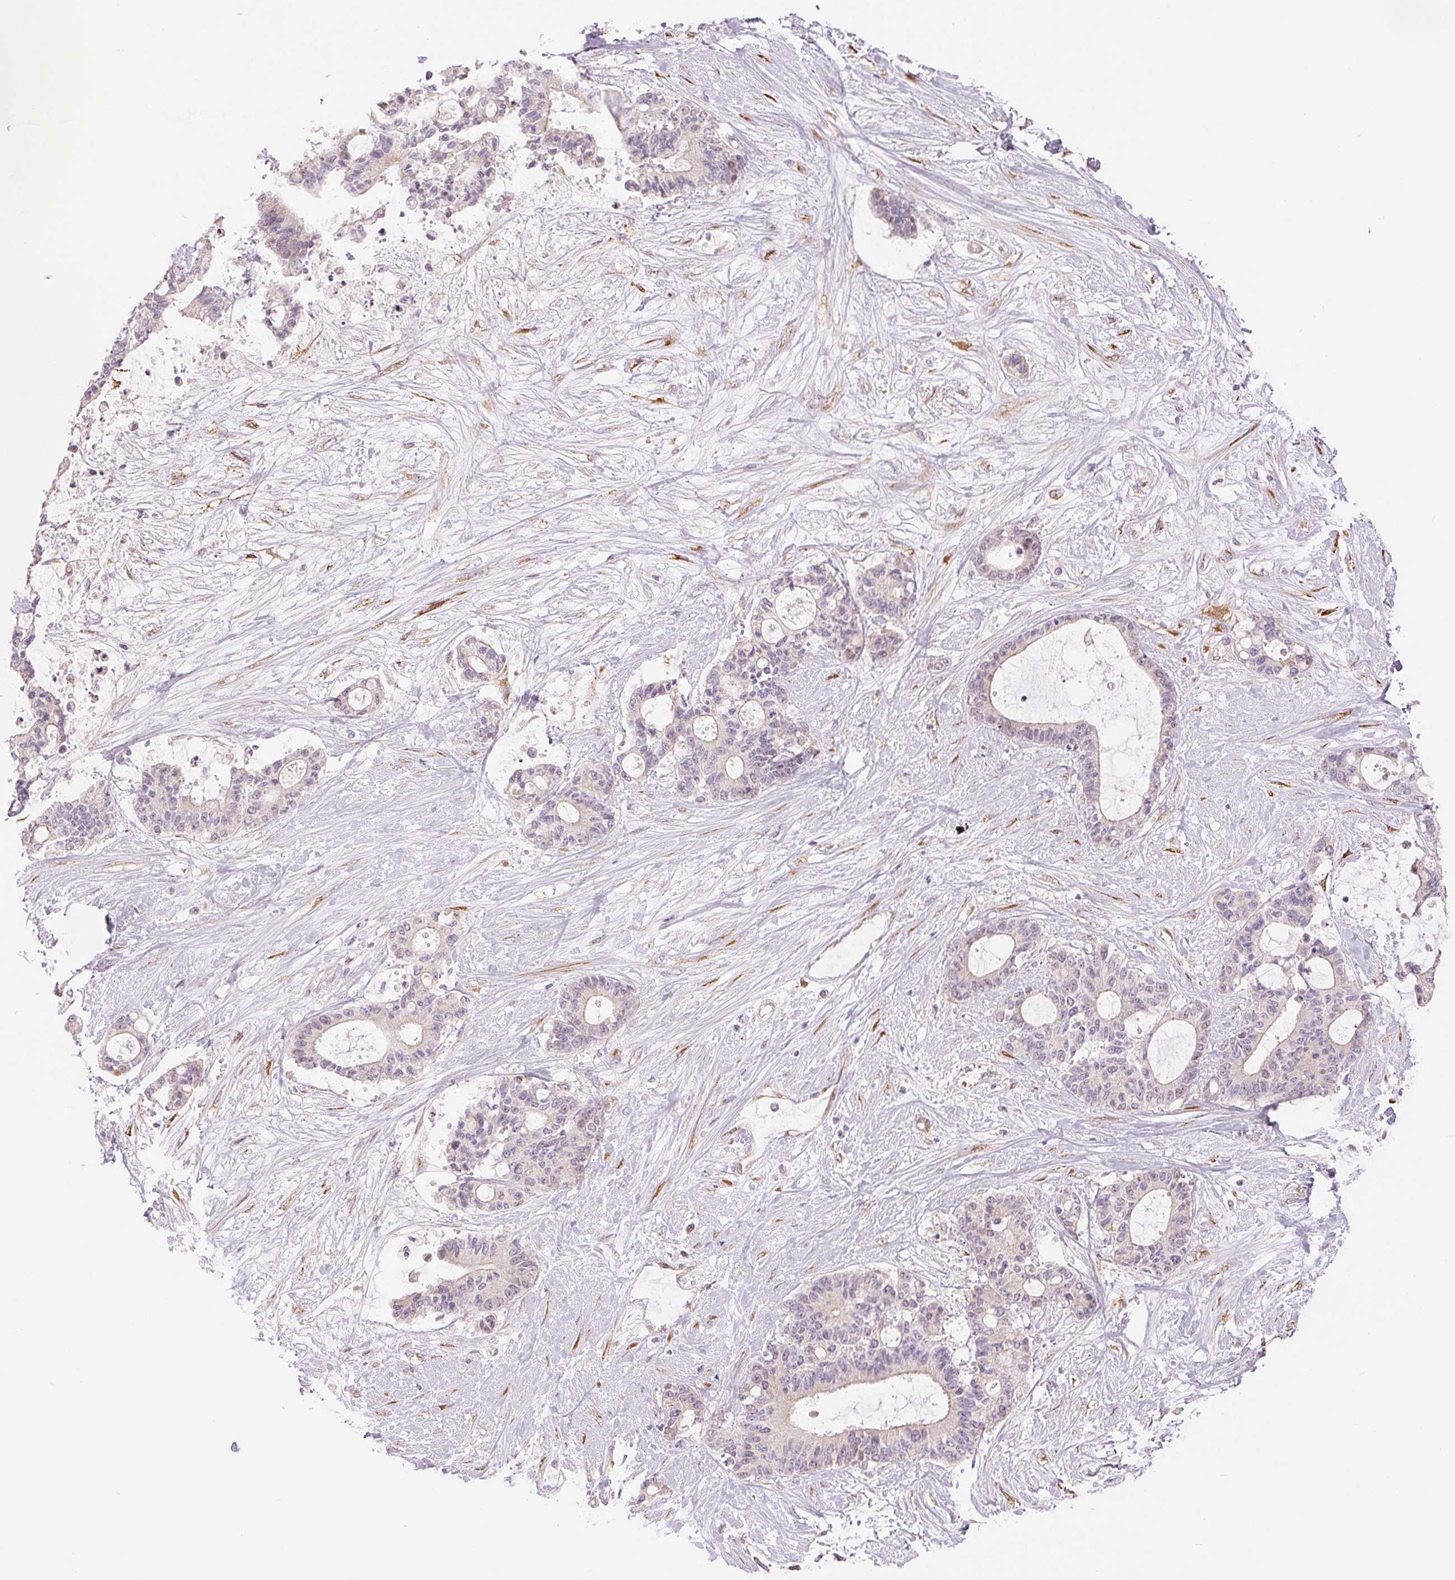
{"staining": {"intensity": "negative", "quantity": "none", "location": "none"}, "tissue": "liver cancer", "cell_type": "Tumor cells", "image_type": "cancer", "snomed": [{"axis": "morphology", "description": "Normal tissue, NOS"}, {"axis": "morphology", "description": "Cholangiocarcinoma"}, {"axis": "topography", "description": "Liver"}, {"axis": "topography", "description": "Peripheral nerve tissue"}], "caption": "Immunohistochemical staining of cholangiocarcinoma (liver) demonstrates no significant expression in tumor cells. The staining was performed using DAB (3,3'-diaminobenzidine) to visualize the protein expression in brown, while the nuclei were stained in blue with hematoxylin (Magnification: 20x).", "gene": "METTL17", "patient": {"sex": "female", "age": 73}}